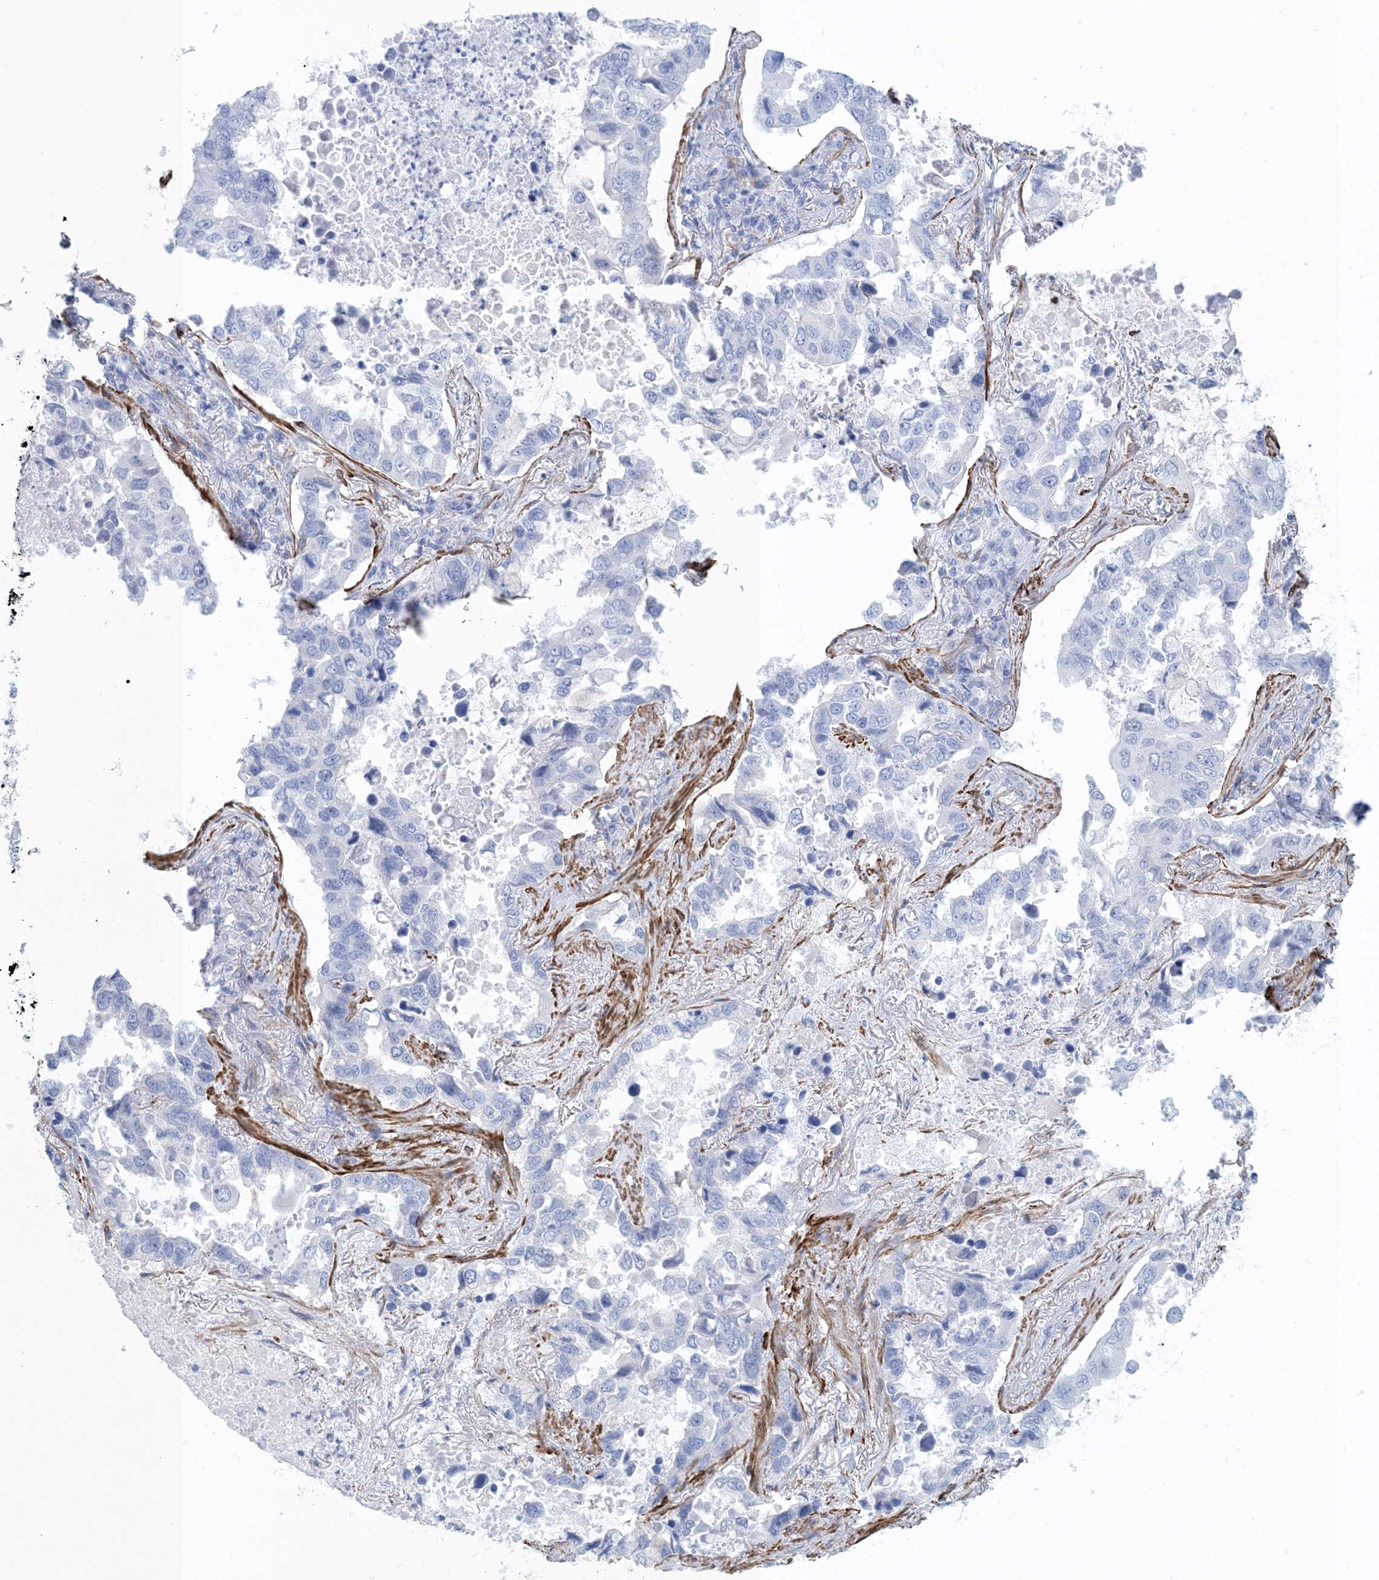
{"staining": {"intensity": "strong", "quantity": "25%-75%", "location": "cytoplasmic/membranous"}, "tissue": "lung cancer", "cell_type": "Tumor cells", "image_type": "cancer", "snomed": [{"axis": "morphology", "description": "Squamous cell carcinoma, NOS"}, {"axis": "topography", "description": "Lung"}], "caption": "Immunohistochemical staining of human lung squamous cell carcinoma exhibits high levels of strong cytoplasmic/membranous protein staining in about 25%-75% of tumor cells. Using DAB (brown) and hematoxylin (blue) stains, captured at high magnification using brightfield microscopy.", "gene": "SHANK1", "patient": {"sex": "male", "age": 66}}